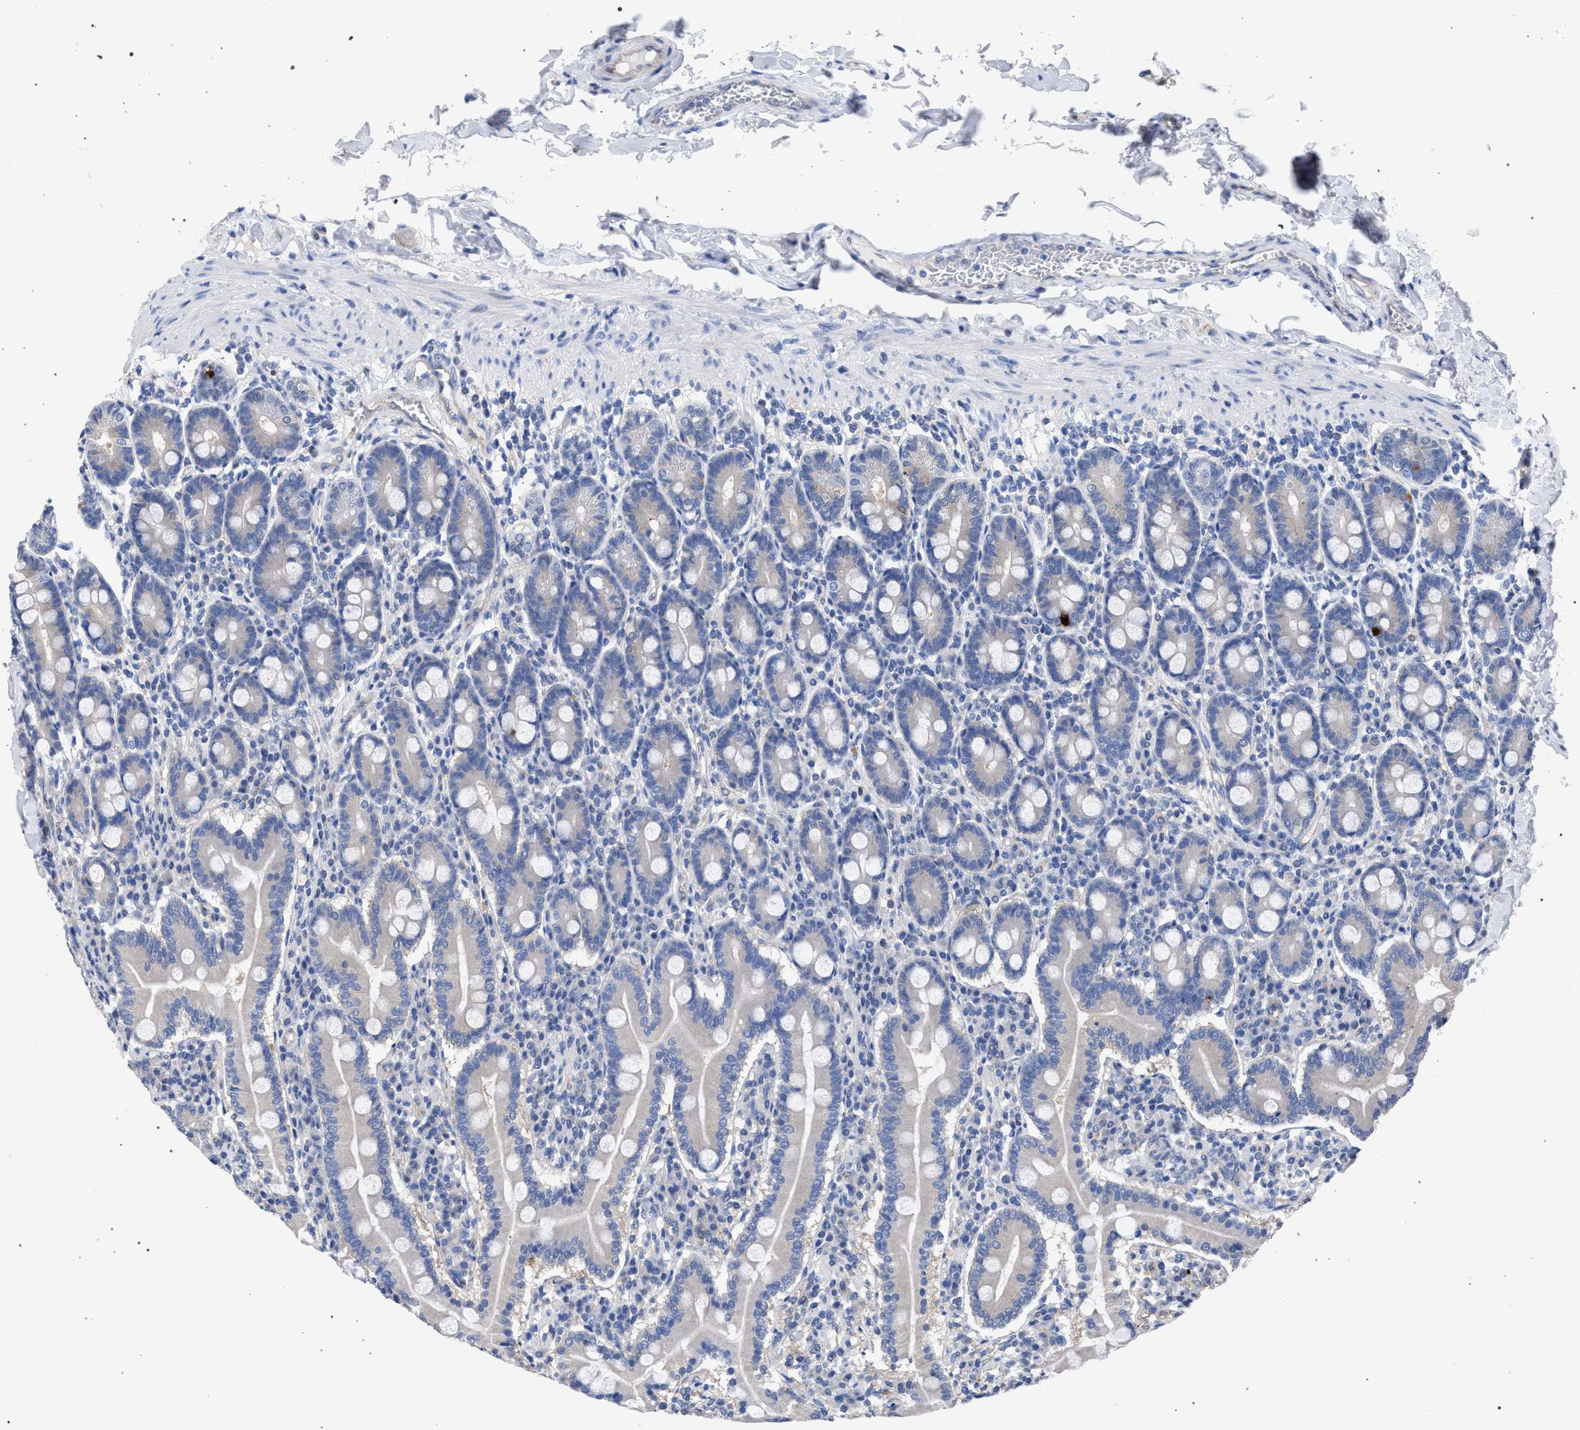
{"staining": {"intensity": "moderate", "quantity": "<25%", "location": "cytoplasmic/membranous"}, "tissue": "duodenum", "cell_type": "Glandular cells", "image_type": "normal", "snomed": [{"axis": "morphology", "description": "Normal tissue, NOS"}, {"axis": "topography", "description": "Duodenum"}], "caption": "Immunohistochemical staining of unremarkable duodenum displays low levels of moderate cytoplasmic/membranous staining in about <25% of glandular cells. The staining was performed using DAB to visualize the protein expression in brown, while the nuclei were stained in blue with hematoxylin (Magnification: 20x).", "gene": "GMPR", "patient": {"sex": "male", "age": 50}}